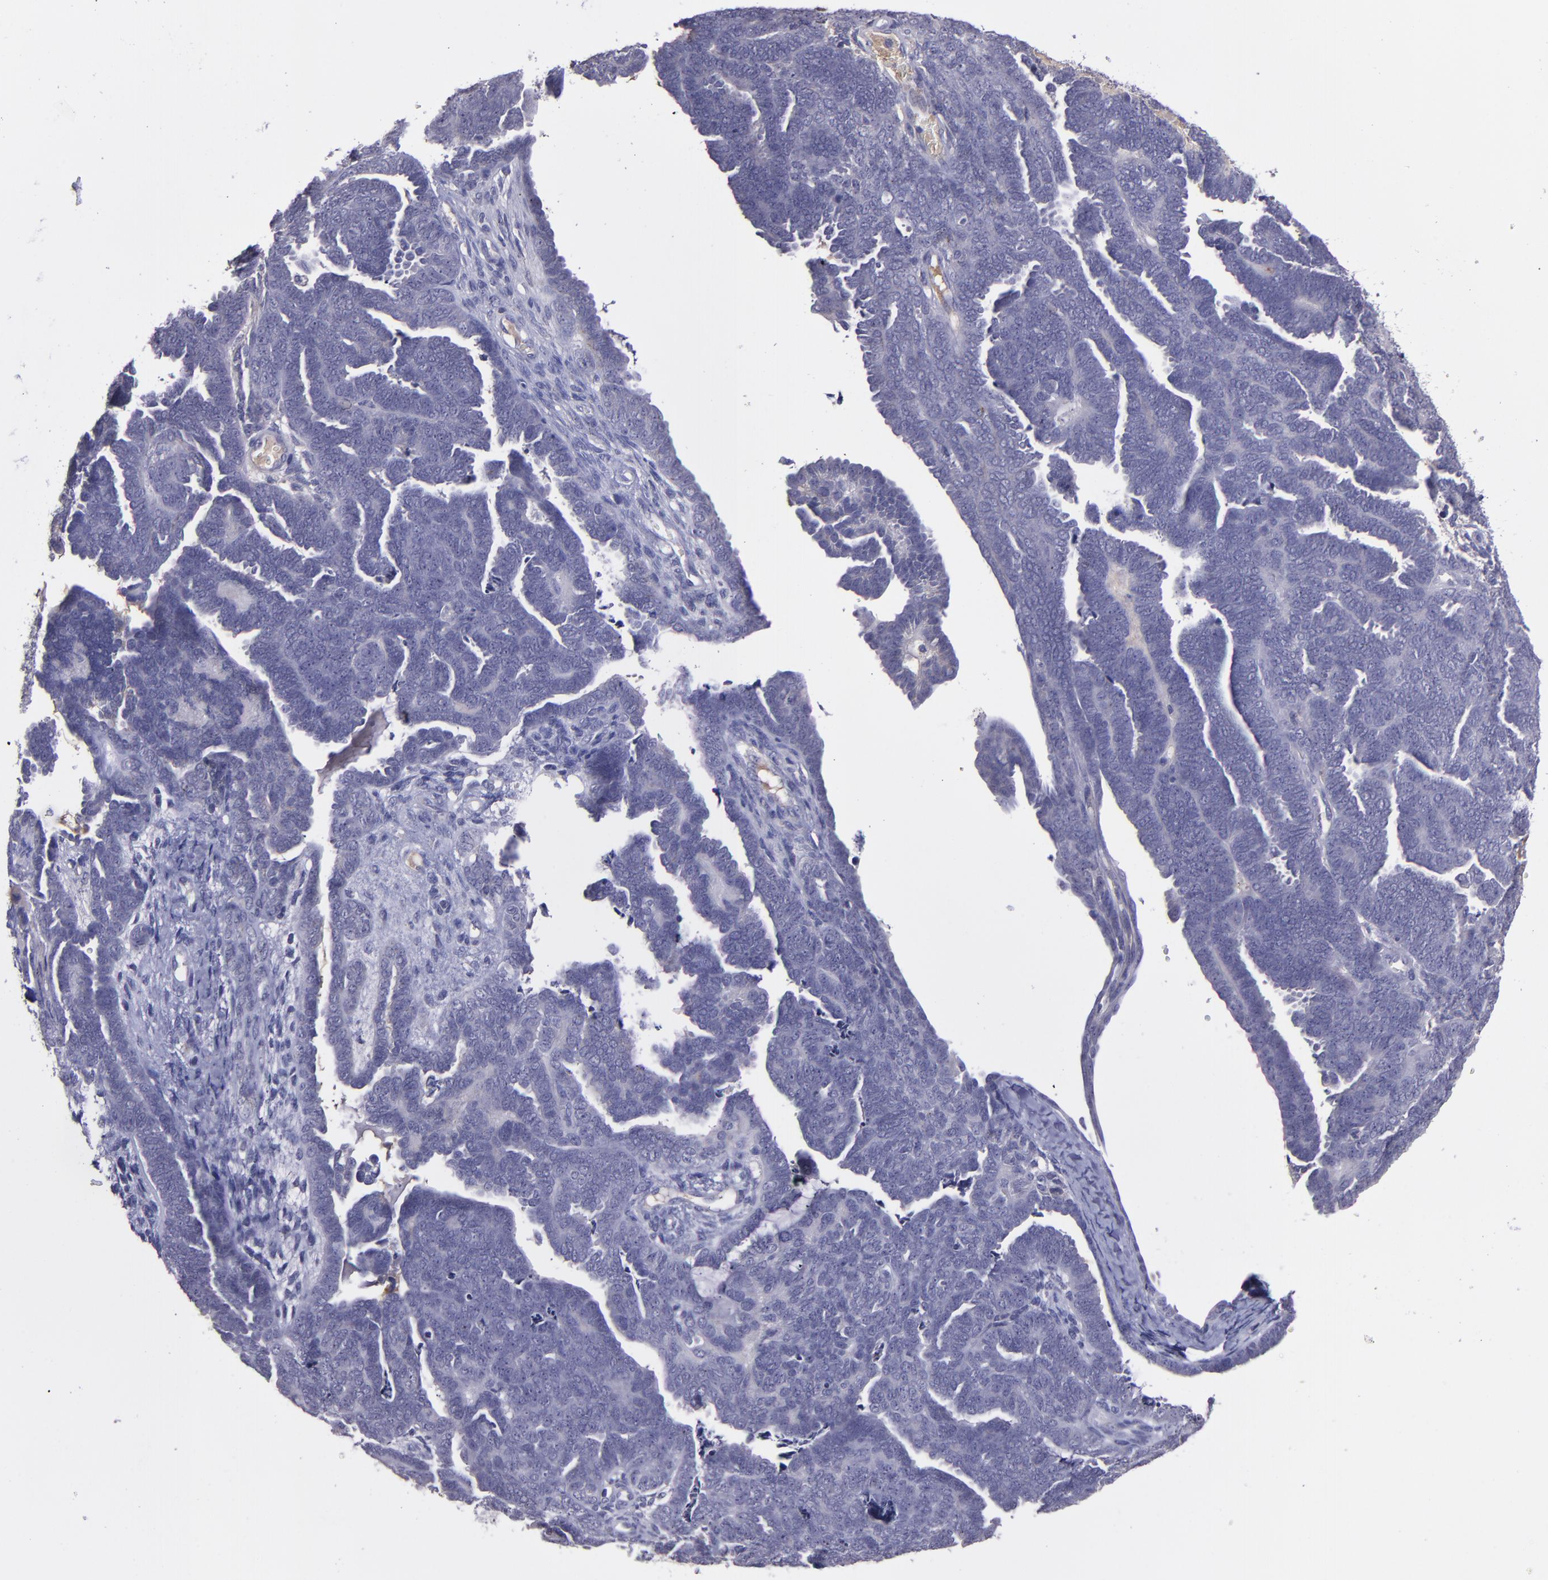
{"staining": {"intensity": "negative", "quantity": "none", "location": "none"}, "tissue": "endometrial cancer", "cell_type": "Tumor cells", "image_type": "cancer", "snomed": [{"axis": "morphology", "description": "Neoplasm, malignant, NOS"}, {"axis": "topography", "description": "Endometrium"}], "caption": "A micrograph of endometrial cancer stained for a protein reveals no brown staining in tumor cells.", "gene": "MASP1", "patient": {"sex": "female", "age": 74}}